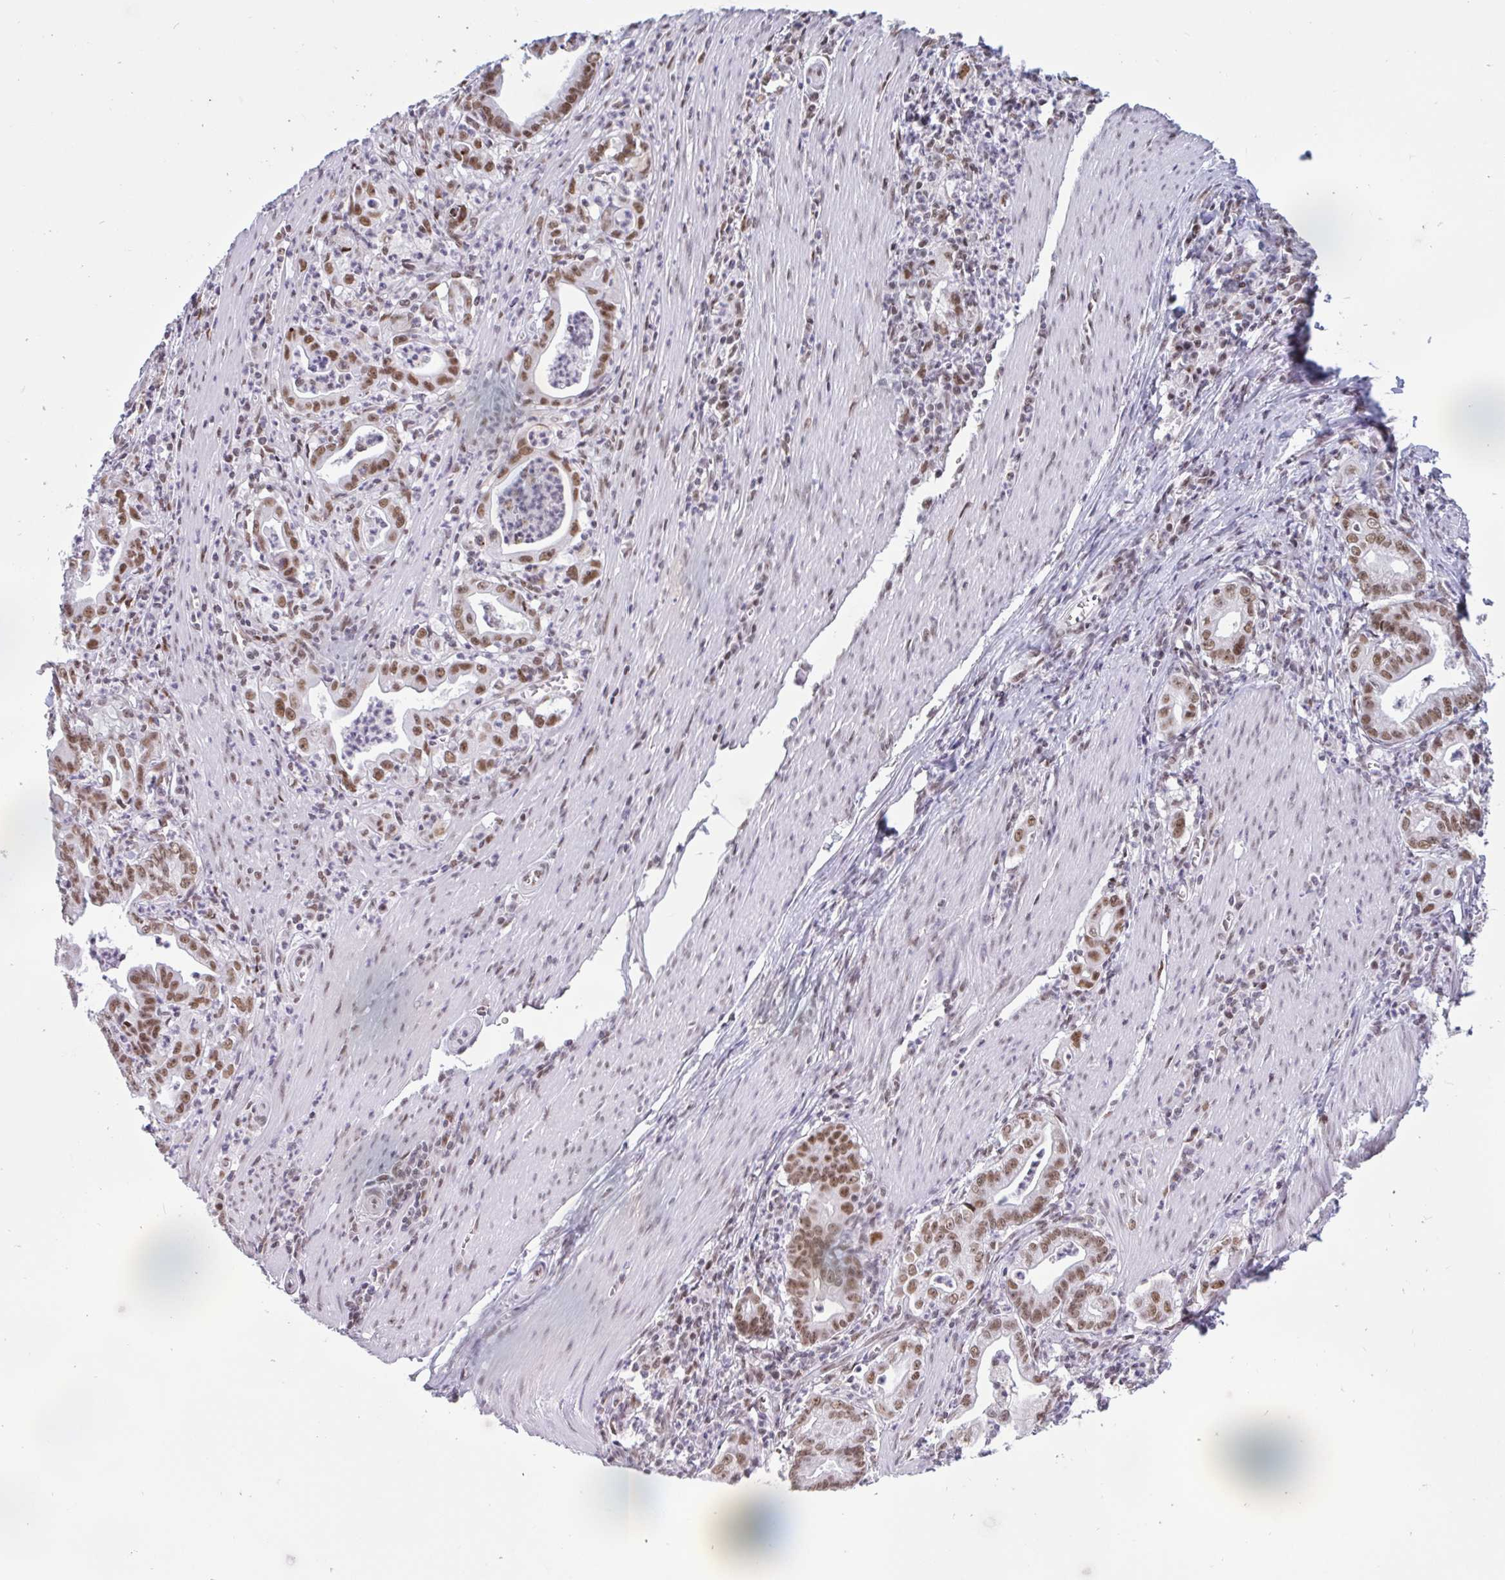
{"staining": {"intensity": "moderate", "quantity": ">75%", "location": "nuclear"}, "tissue": "stomach cancer", "cell_type": "Tumor cells", "image_type": "cancer", "snomed": [{"axis": "morphology", "description": "Adenocarcinoma, NOS"}, {"axis": "topography", "description": "Stomach, upper"}], "caption": "DAB immunohistochemical staining of stomach cancer (adenocarcinoma) exhibits moderate nuclear protein staining in approximately >75% of tumor cells.", "gene": "CBFA2T2", "patient": {"sex": "female", "age": 79}}